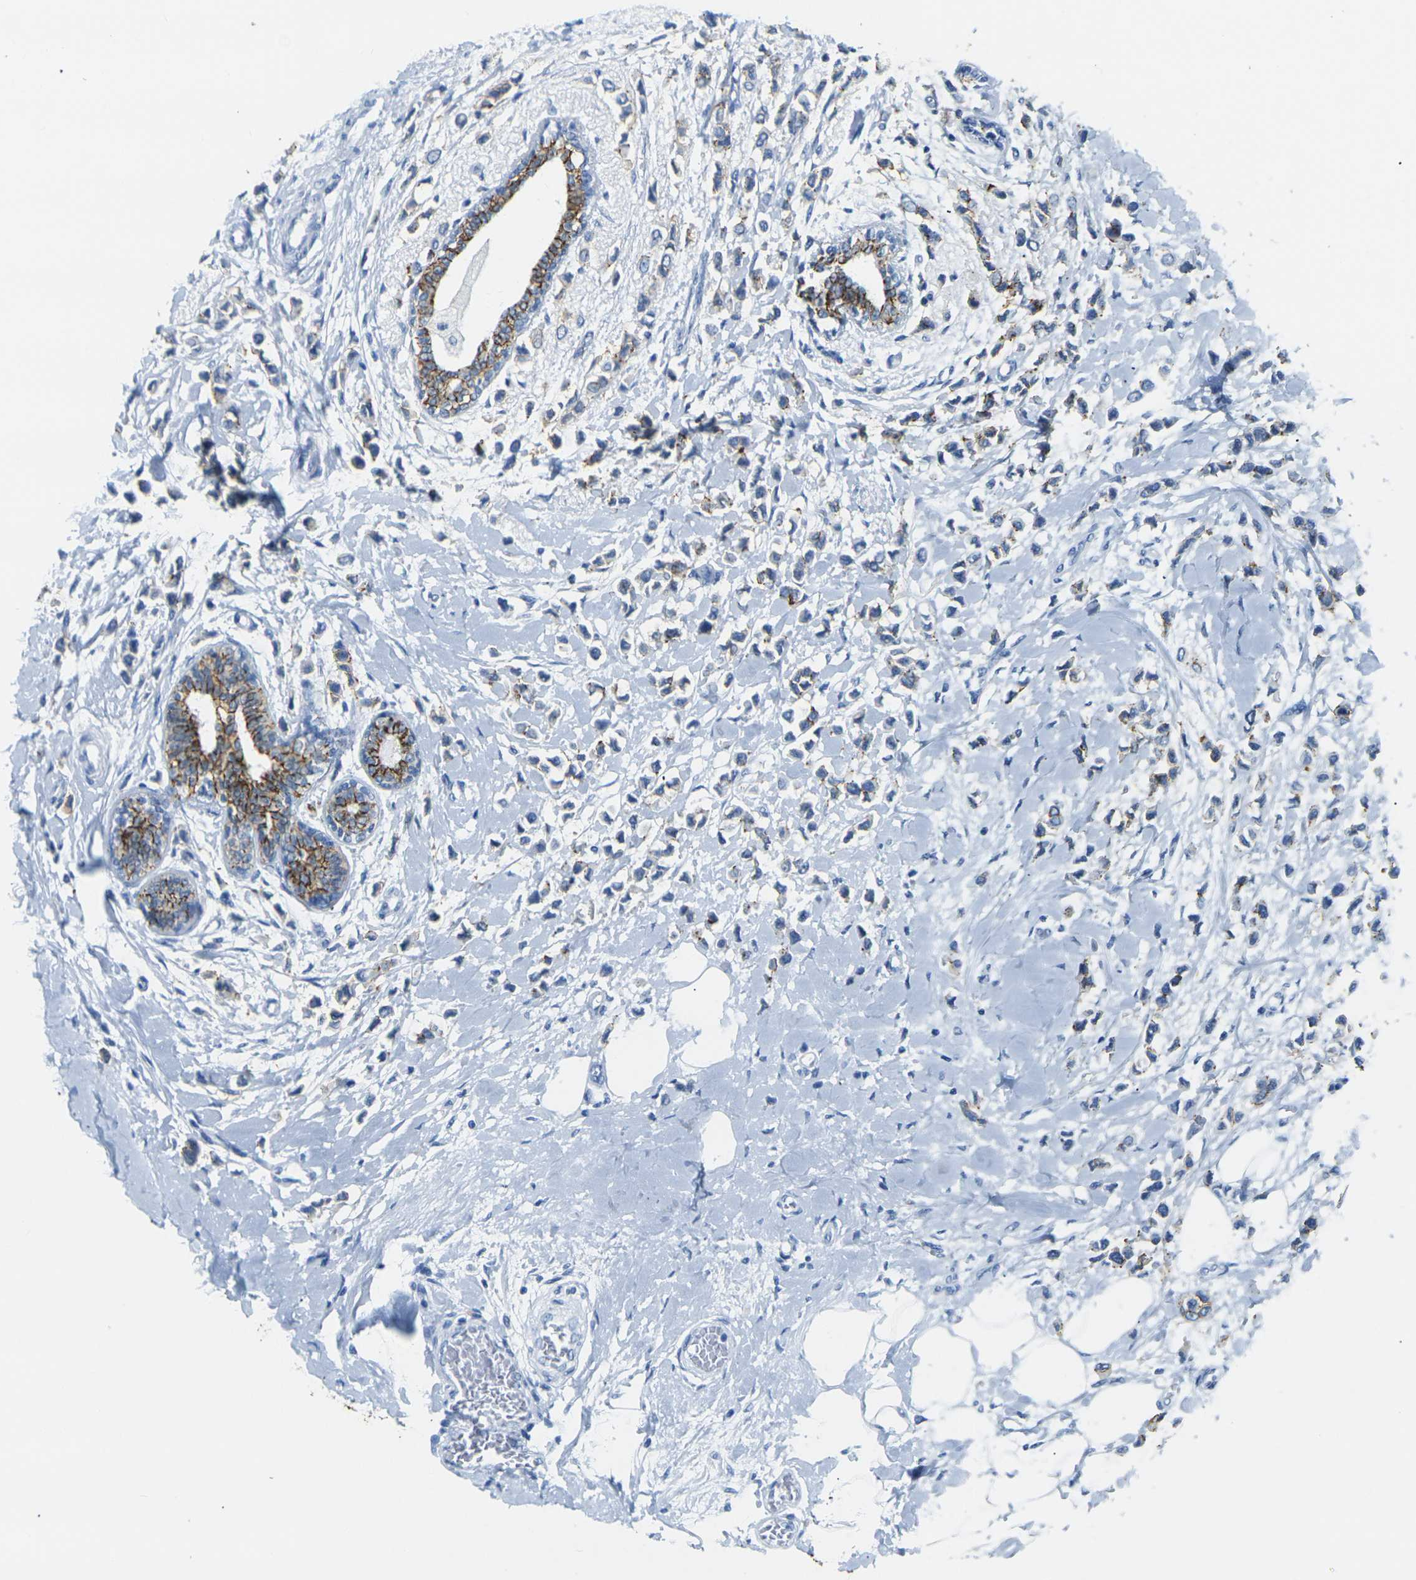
{"staining": {"intensity": "moderate", "quantity": "25%-75%", "location": "cytoplasmic/membranous"}, "tissue": "breast cancer", "cell_type": "Tumor cells", "image_type": "cancer", "snomed": [{"axis": "morphology", "description": "Lobular carcinoma"}, {"axis": "topography", "description": "Breast"}], "caption": "Immunohistochemical staining of breast cancer (lobular carcinoma) reveals medium levels of moderate cytoplasmic/membranous protein expression in approximately 25%-75% of tumor cells.", "gene": "CLDN7", "patient": {"sex": "female", "age": 51}}